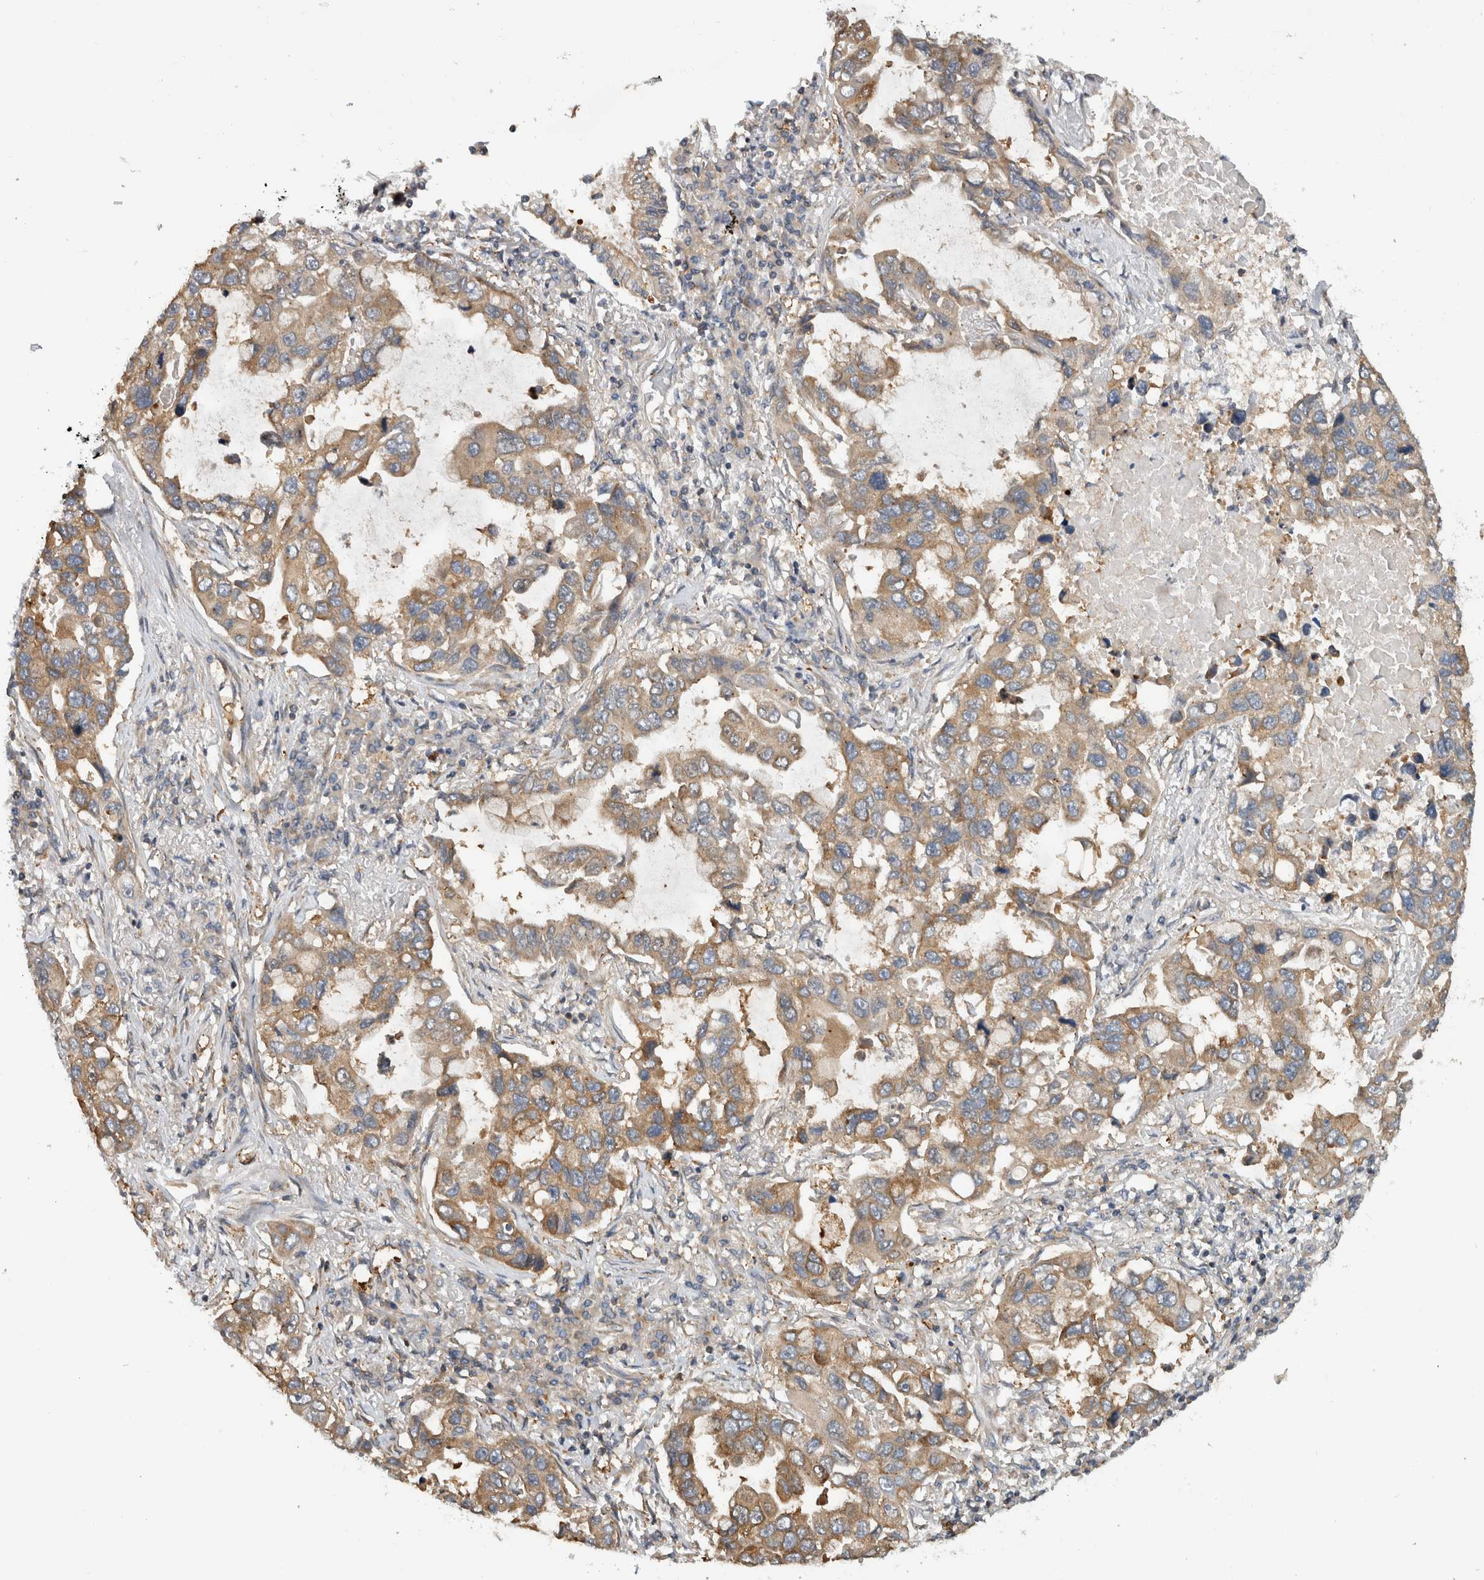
{"staining": {"intensity": "moderate", "quantity": ">75%", "location": "cytoplasmic/membranous"}, "tissue": "lung cancer", "cell_type": "Tumor cells", "image_type": "cancer", "snomed": [{"axis": "morphology", "description": "Adenocarcinoma, NOS"}, {"axis": "topography", "description": "Lung"}], "caption": "DAB immunohistochemical staining of adenocarcinoma (lung) exhibits moderate cytoplasmic/membranous protein positivity in approximately >75% of tumor cells. Using DAB (brown) and hematoxylin (blue) stains, captured at high magnification using brightfield microscopy.", "gene": "PARP6", "patient": {"sex": "male", "age": 64}}